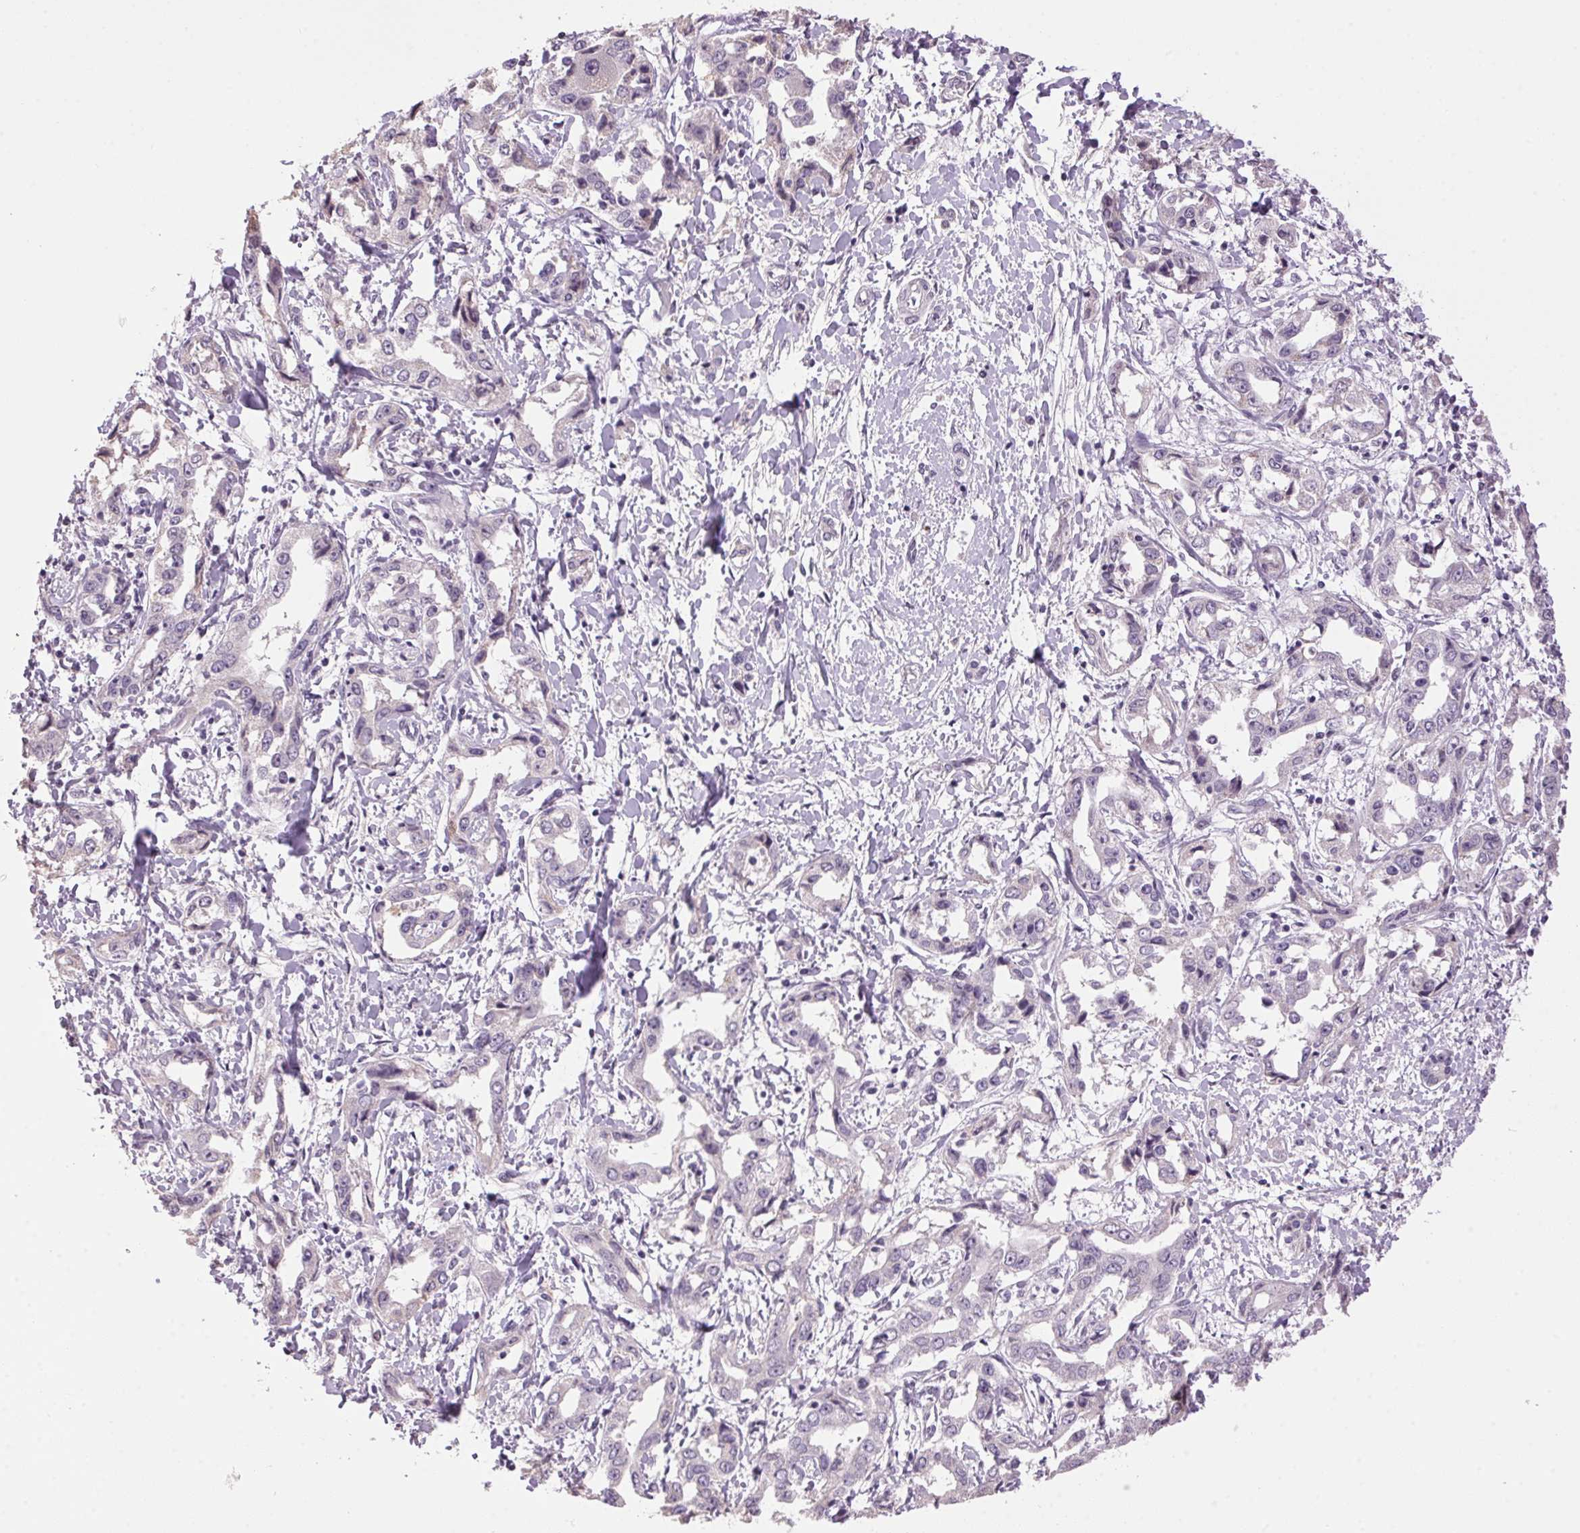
{"staining": {"intensity": "negative", "quantity": "none", "location": "none"}, "tissue": "liver cancer", "cell_type": "Tumor cells", "image_type": "cancer", "snomed": [{"axis": "morphology", "description": "Cholangiocarcinoma"}, {"axis": "topography", "description": "Liver"}], "caption": "Immunohistochemistry (IHC) image of cholangiocarcinoma (liver) stained for a protein (brown), which displays no expression in tumor cells.", "gene": "VWA3B", "patient": {"sex": "male", "age": 59}}